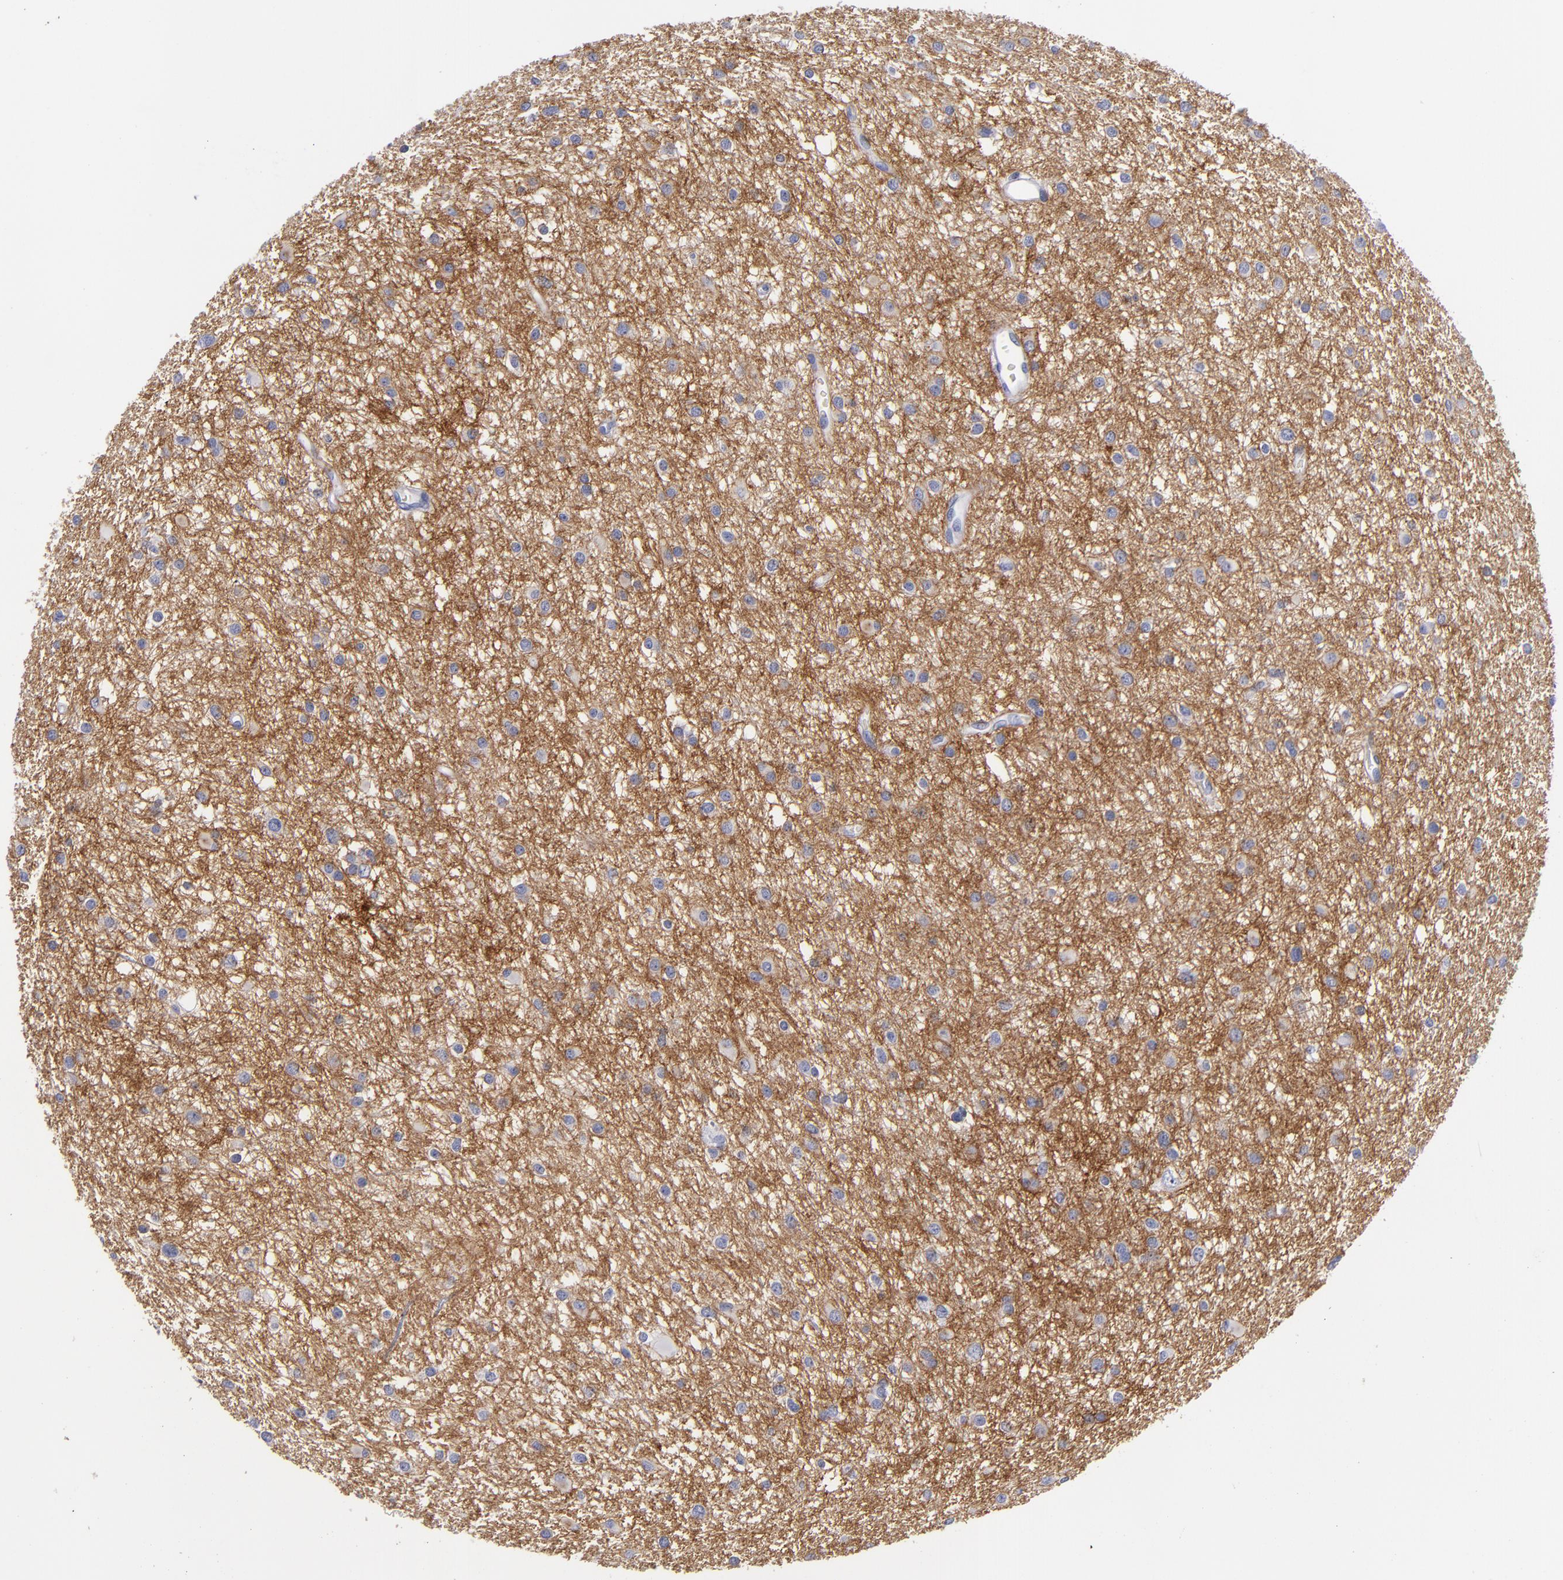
{"staining": {"intensity": "negative", "quantity": "none", "location": "none"}, "tissue": "glioma", "cell_type": "Tumor cells", "image_type": "cancer", "snomed": [{"axis": "morphology", "description": "Glioma, malignant, Low grade"}, {"axis": "topography", "description": "Brain"}], "caption": "This is an immunohistochemistry (IHC) micrograph of human glioma. There is no expression in tumor cells.", "gene": "CD38", "patient": {"sex": "female", "age": 36}}